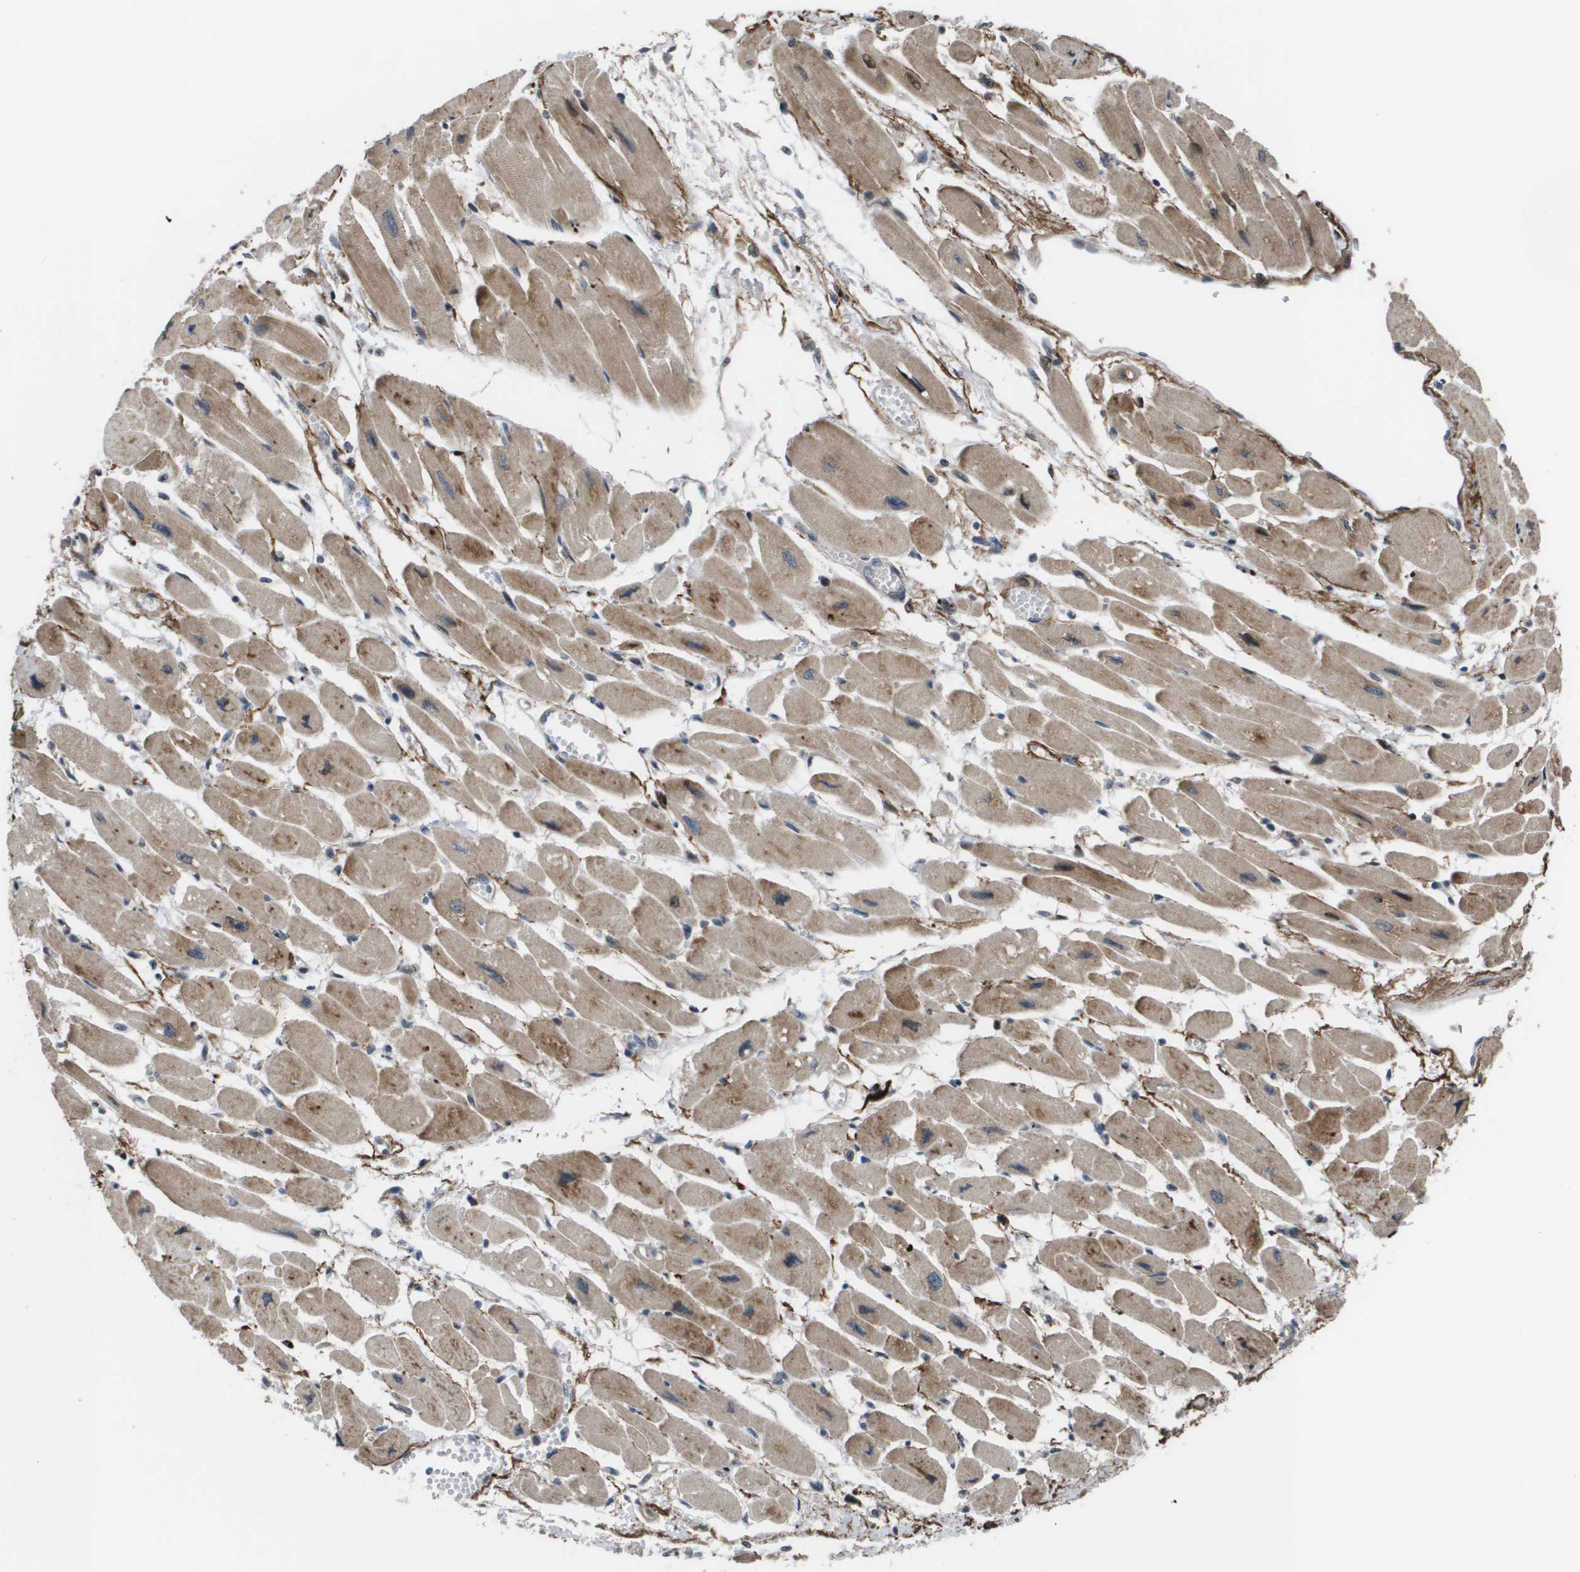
{"staining": {"intensity": "moderate", "quantity": ">75%", "location": "cytoplasmic/membranous,nuclear"}, "tissue": "heart muscle", "cell_type": "Cardiomyocytes", "image_type": "normal", "snomed": [{"axis": "morphology", "description": "Normal tissue, NOS"}, {"axis": "topography", "description": "Heart"}], "caption": "A photomicrograph showing moderate cytoplasmic/membranous,nuclear staining in approximately >75% of cardiomyocytes in benign heart muscle, as visualized by brown immunohistochemical staining.", "gene": "AXIN2", "patient": {"sex": "female", "age": 54}}